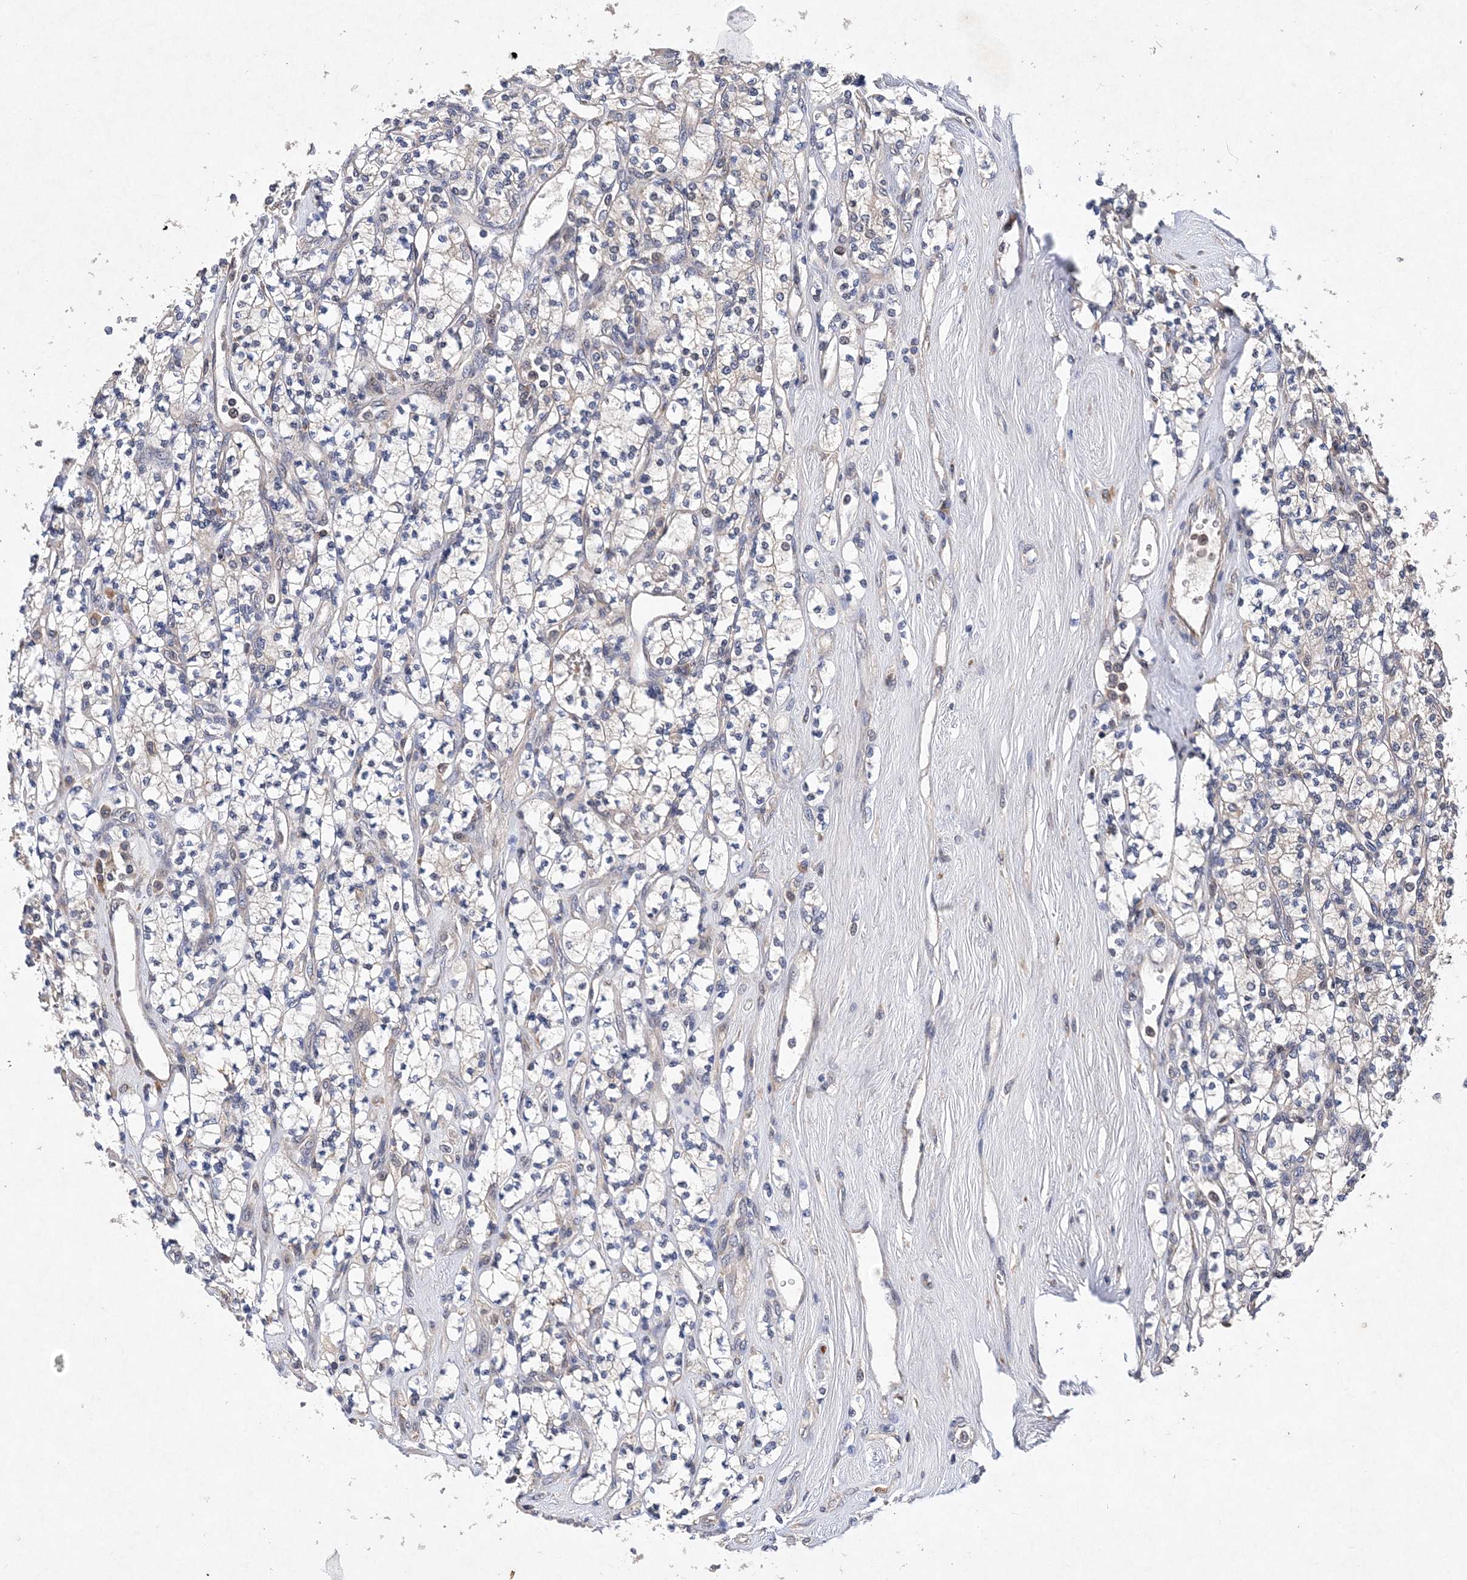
{"staining": {"intensity": "negative", "quantity": "none", "location": "none"}, "tissue": "renal cancer", "cell_type": "Tumor cells", "image_type": "cancer", "snomed": [{"axis": "morphology", "description": "Adenocarcinoma, NOS"}, {"axis": "topography", "description": "Kidney"}], "caption": "The photomicrograph exhibits no staining of tumor cells in adenocarcinoma (renal).", "gene": "PROSER1", "patient": {"sex": "male", "age": 77}}